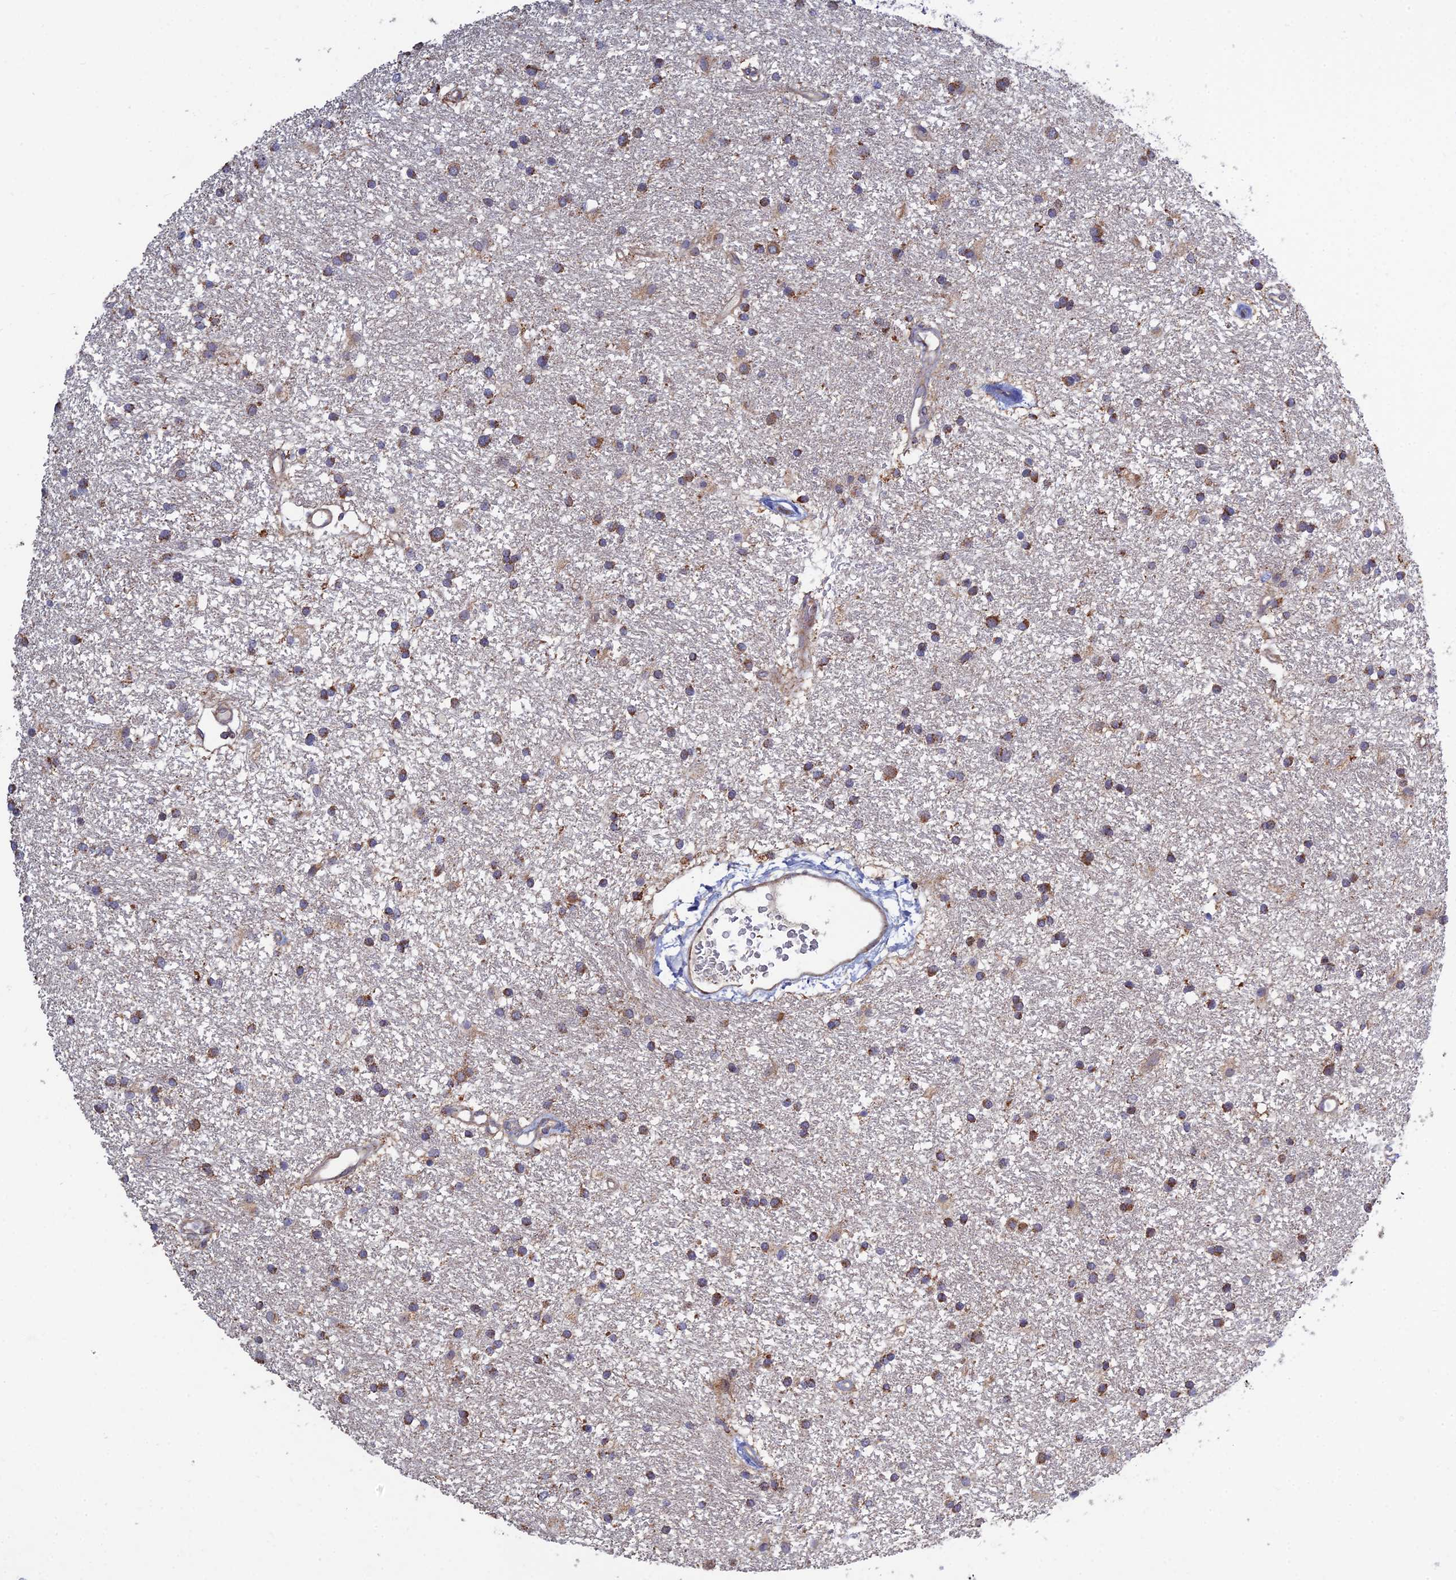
{"staining": {"intensity": "moderate", "quantity": ">75%", "location": "cytoplasmic/membranous"}, "tissue": "glioma", "cell_type": "Tumor cells", "image_type": "cancer", "snomed": [{"axis": "morphology", "description": "Glioma, malignant, High grade"}, {"axis": "topography", "description": "Brain"}], "caption": "This micrograph exhibits malignant glioma (high-grade) stained with immunohistochemistry (IHC) to label a protein in brown. The cytoplasmic/membranous of tumor cells show moderate positivity for the protein. Nuclei are counter-stained blue.", "gene": "RIC8B", "patient": {"sex": "male", "age": 77}}